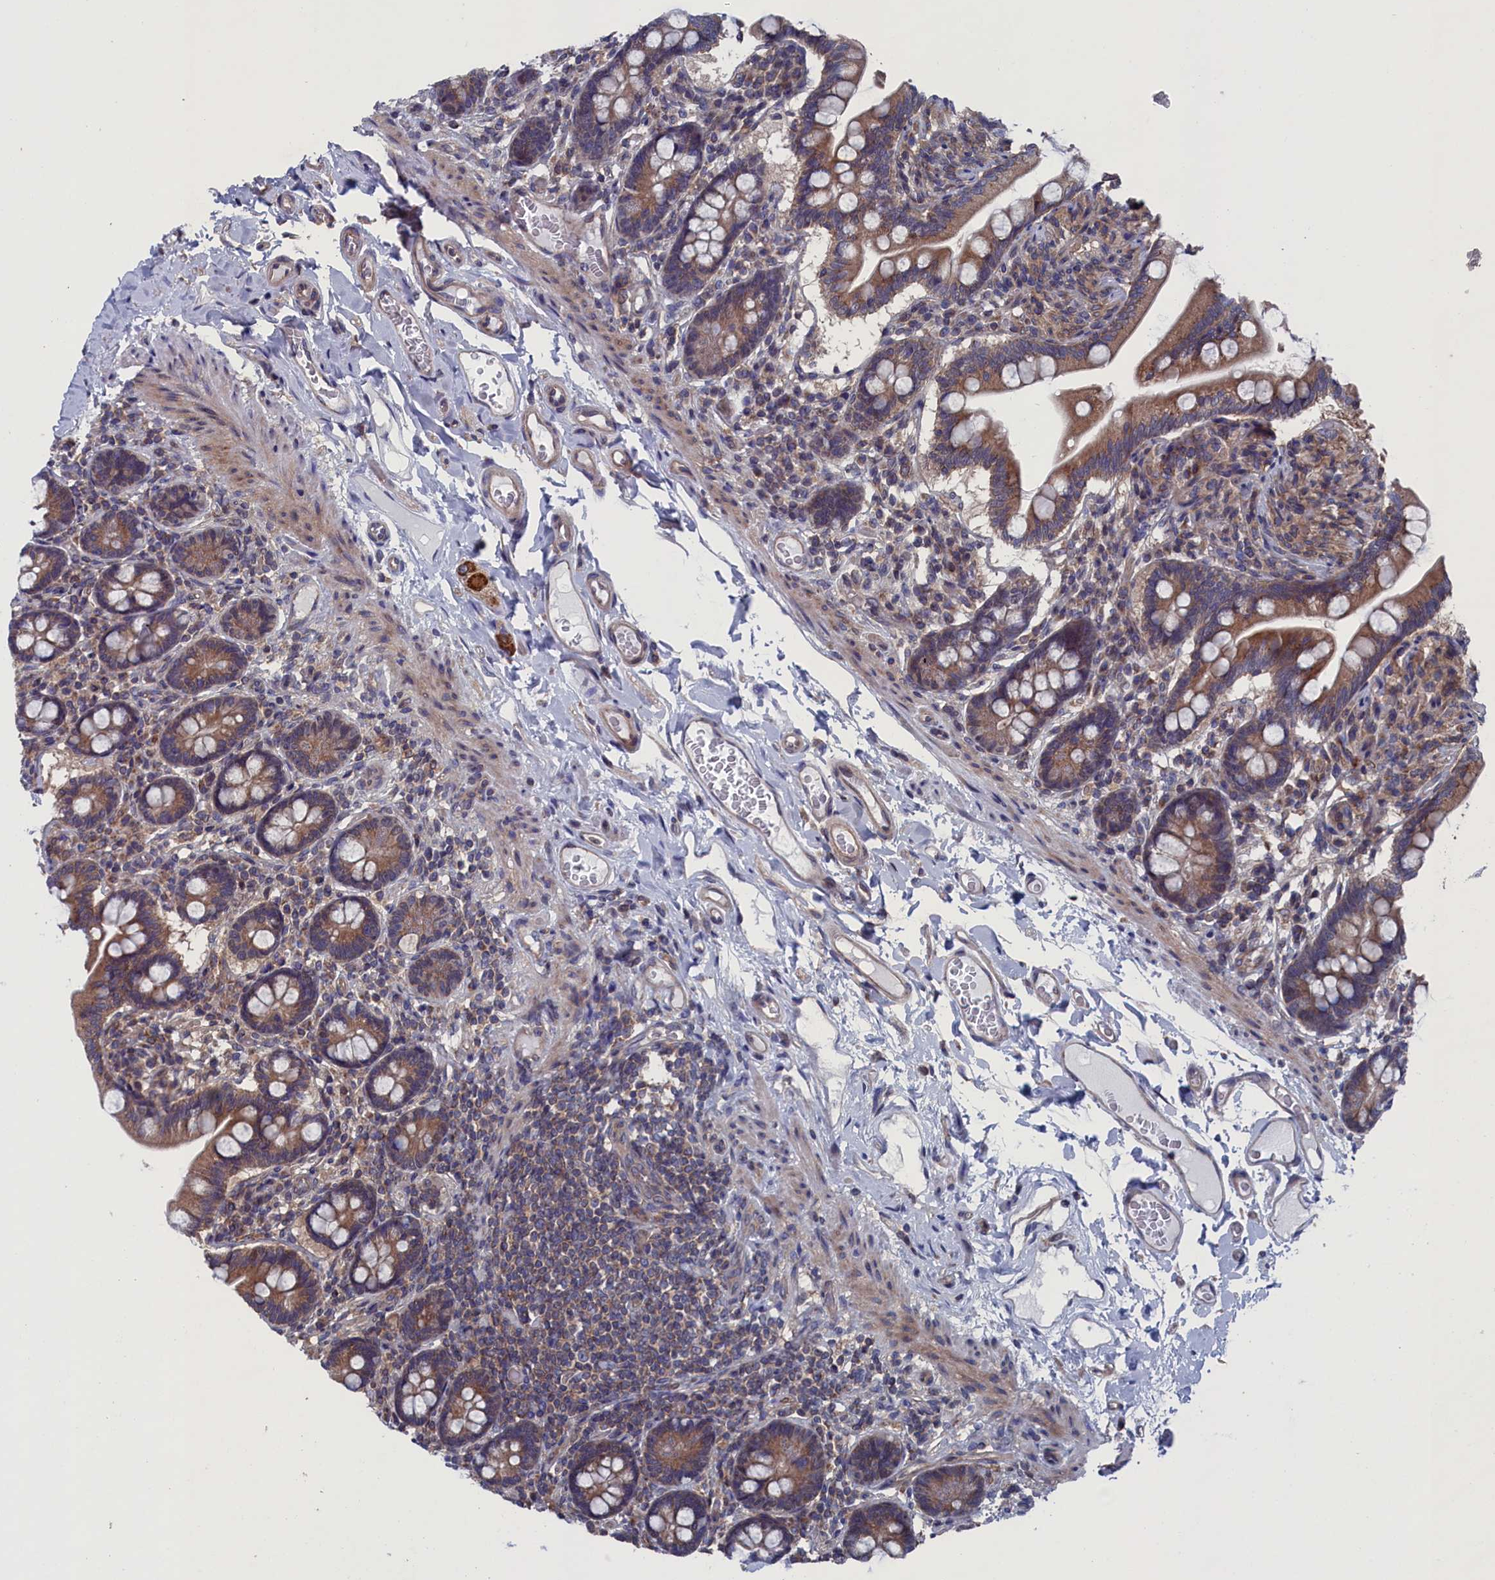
{"staining": {"intensity": "strong", "quantity": ">75%", "location": "cytoplasmic/membranous"}, "tissue": "small intestine", "cell_type": "Glandular cells", "image_type": "normal", "snomed": [{"axis": "morphology", "description": "Normal tissue, NOS"}, {"axis": "topography", "description": "Small intestine"}], "caption": "Strong cytoplasmic/membranous protein staining is identified in about >75% of glandular cells in small intestine.", "gene": "SPATA13", "patient": {"sex": "female", "age": 64}}